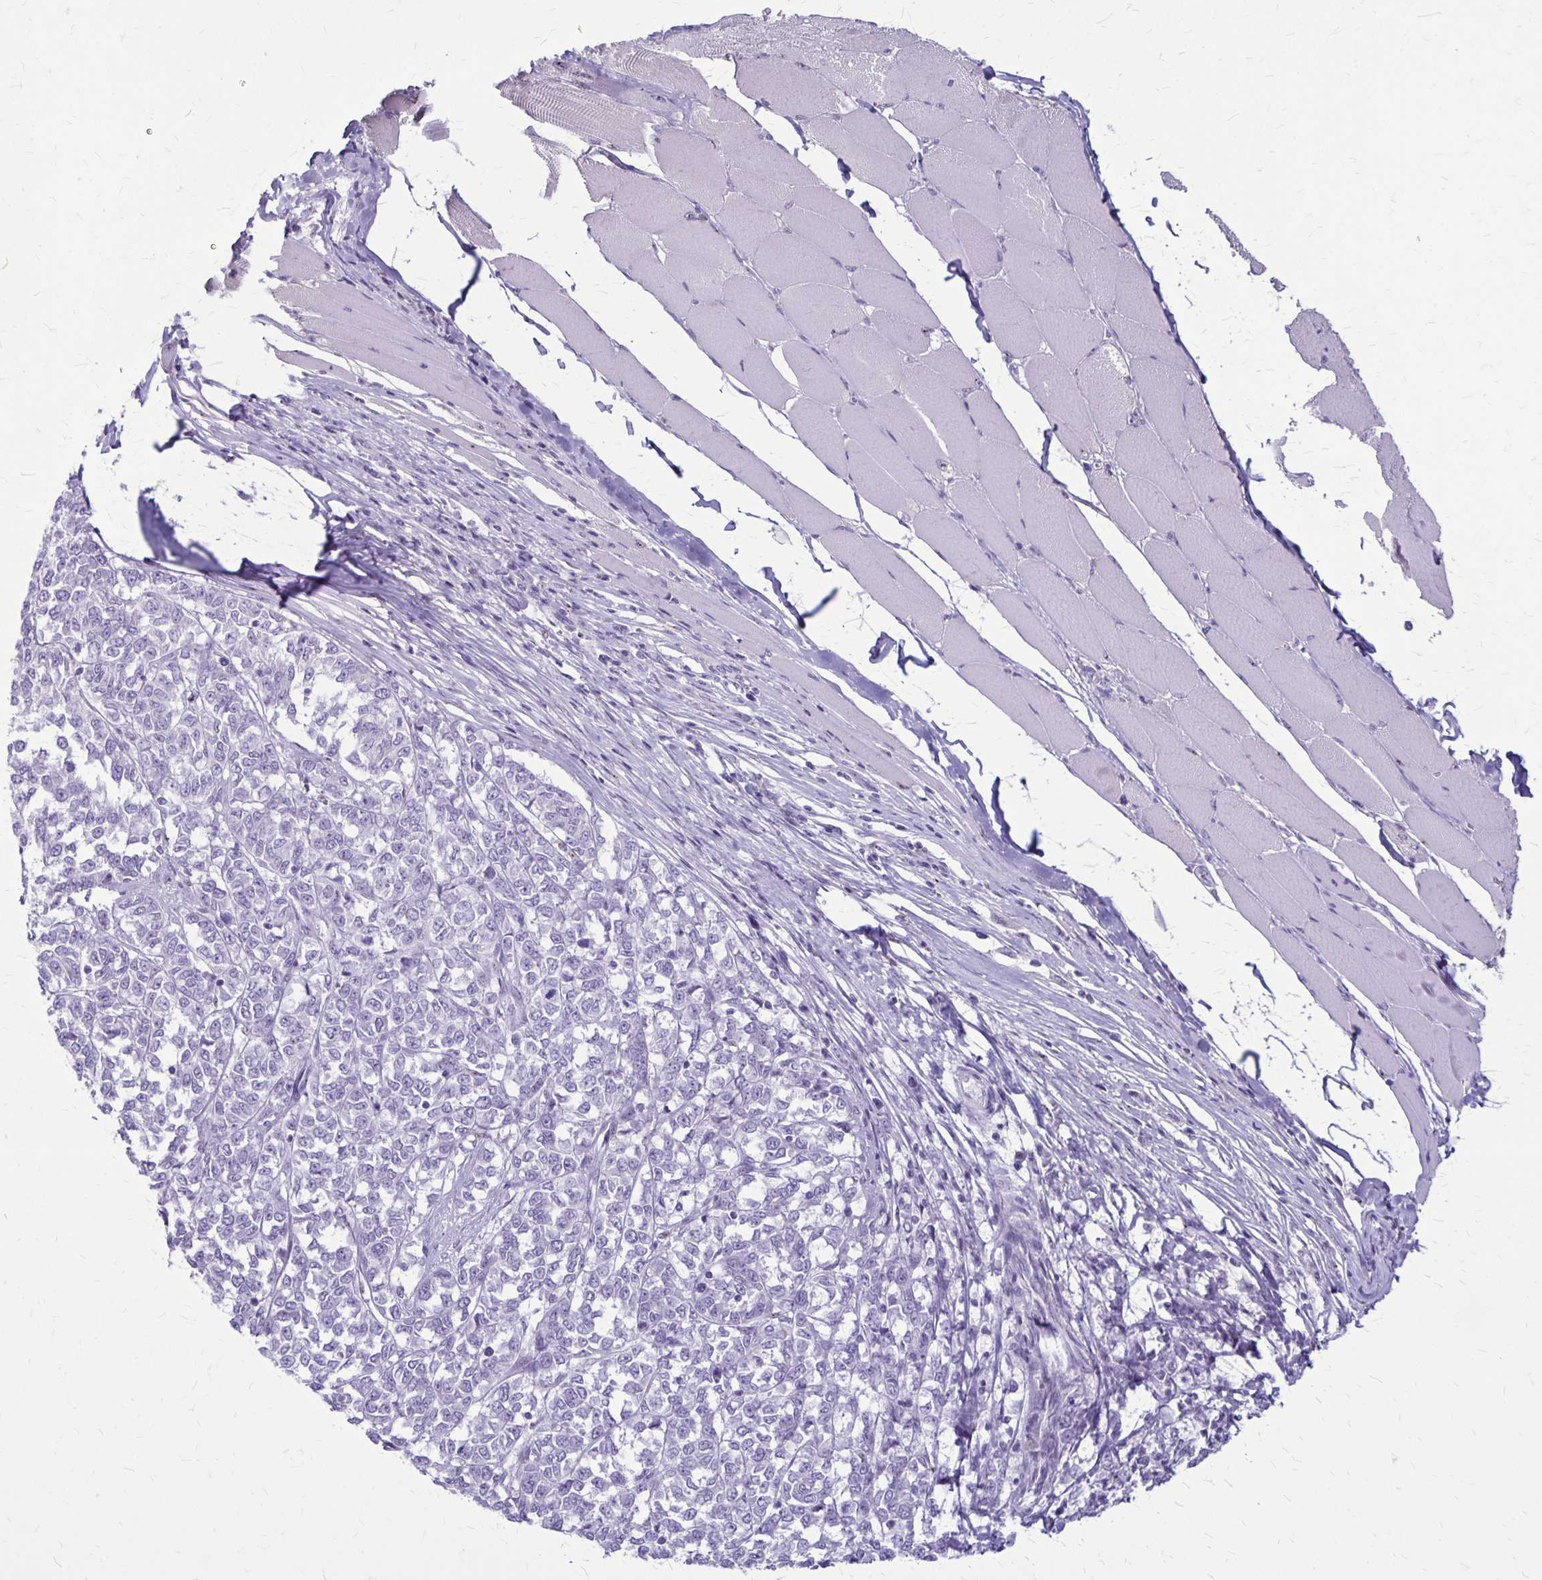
{"staining": {"intensity": "negative", "quantity": "none", "location": "none"}, "tissue": "melanoma", "cell_type": "Tumor cells", "image_type": "cancer", "snomed": [{"axis": "morphology", "description": "Malignant melanoma, NOS"}, {"axis": "topography", "description": "Skin"}], "caption": "Immunohistochemistry (IHC) image of neoplastic tissue: melanoma stained with DAB (3,3'-diaminobenzidine) reveals no significant protein expression in tumor cells.", "gene": "GP9", "patient": {"sex": "female", "age": 72}}